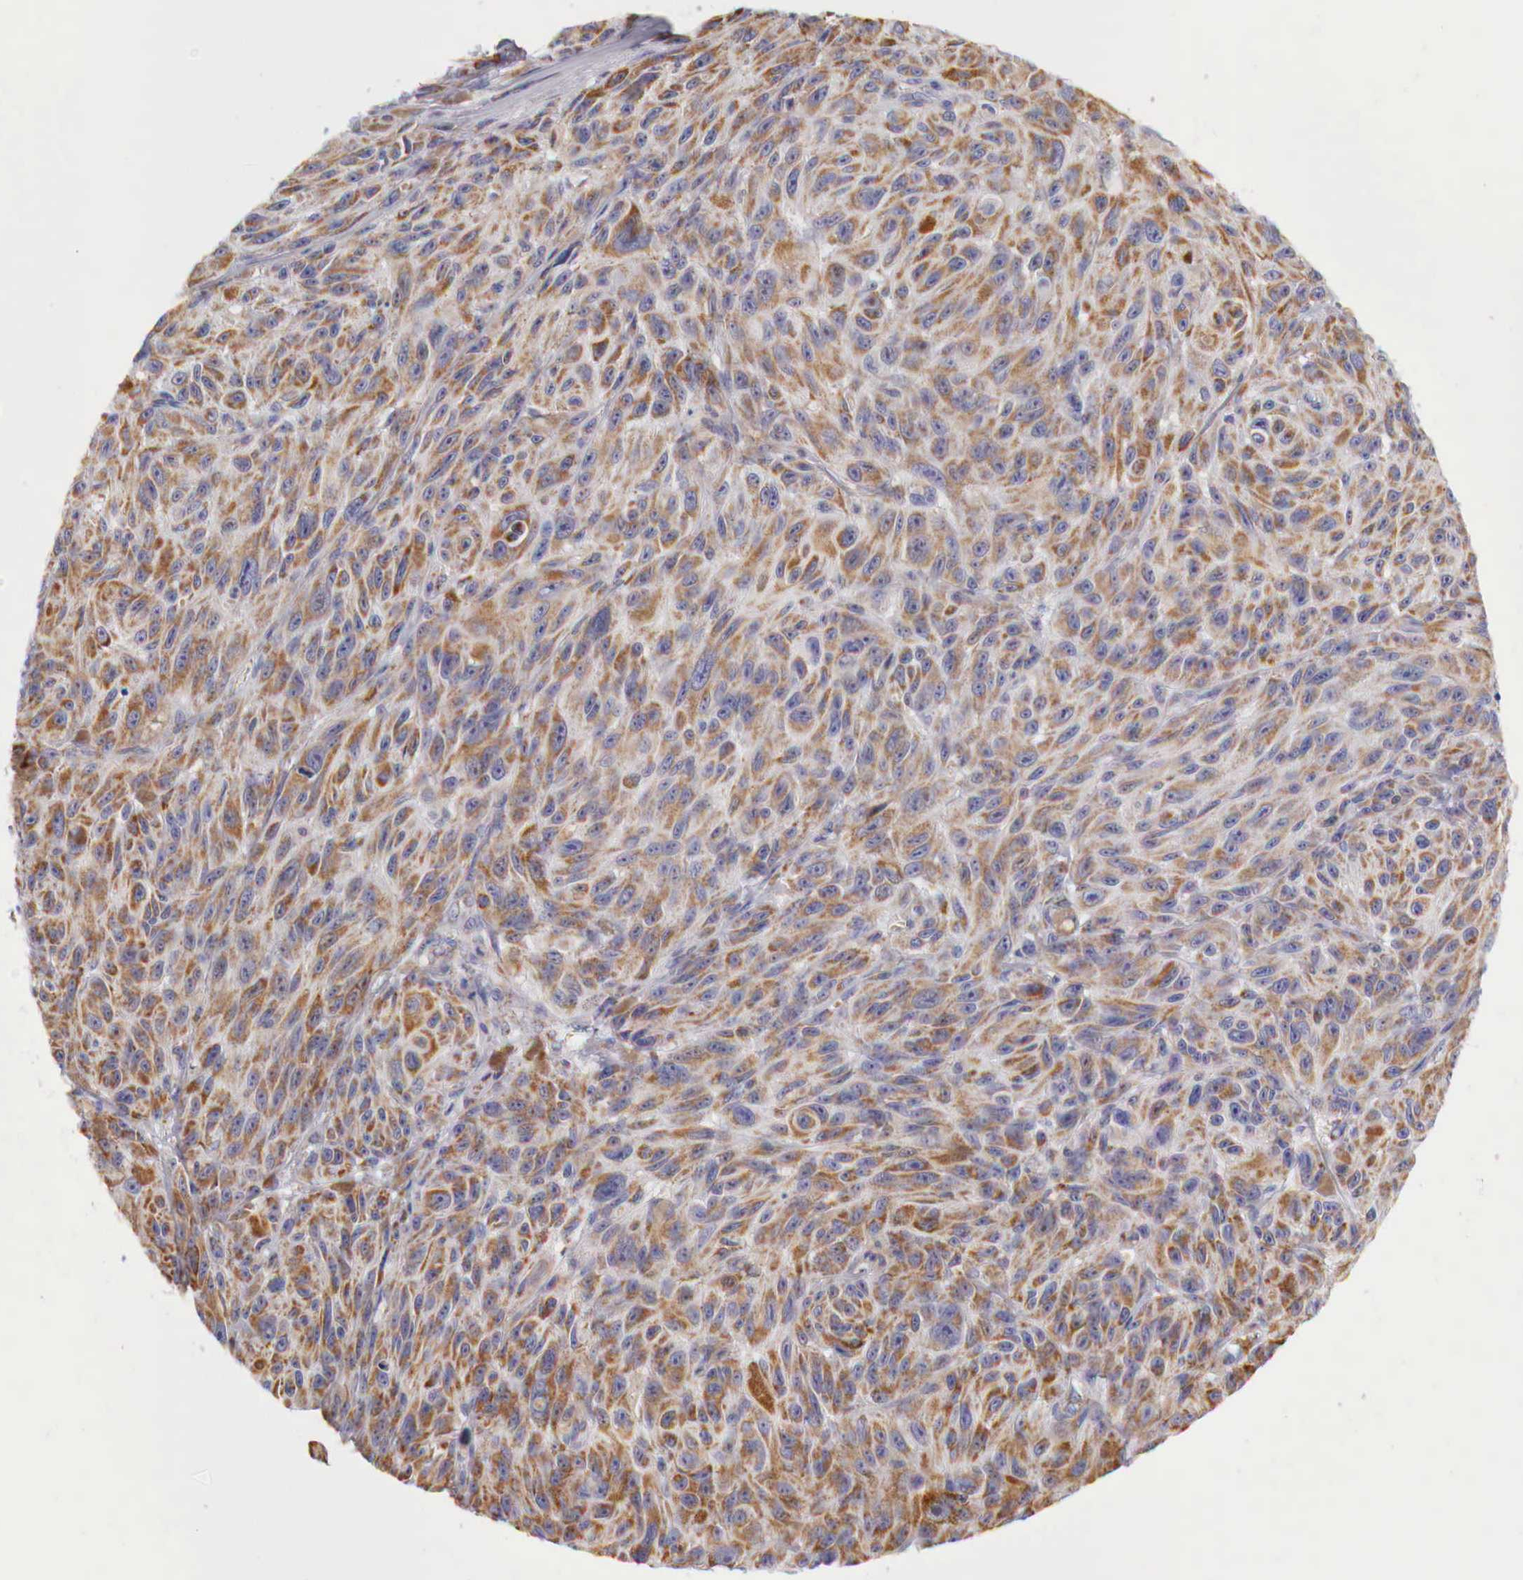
{"staining": {"intensity": "moderate", "quantity": ">75%", "location": "cytoplasmic/membranous"}, "tissue": "melanoma", "cell_type": "Tumor cells", "image_type": "cancer", "snomed": [{"axis": "morphology", "description": "Malignant melanoma, NOS"}, {"axis": "topography", "description": "Skin"}], "caption": "Melanoma tissue shows moderate cytoplasmic/membranous positivity in approximately >75% of tumor cells The staining is performed using DAB brown chromogen to label protein expression. The nuclei are counter-stained blue using hematoxylin.", "gene": "IDH3G", "patient": {"sex": "male", "age": 70}}